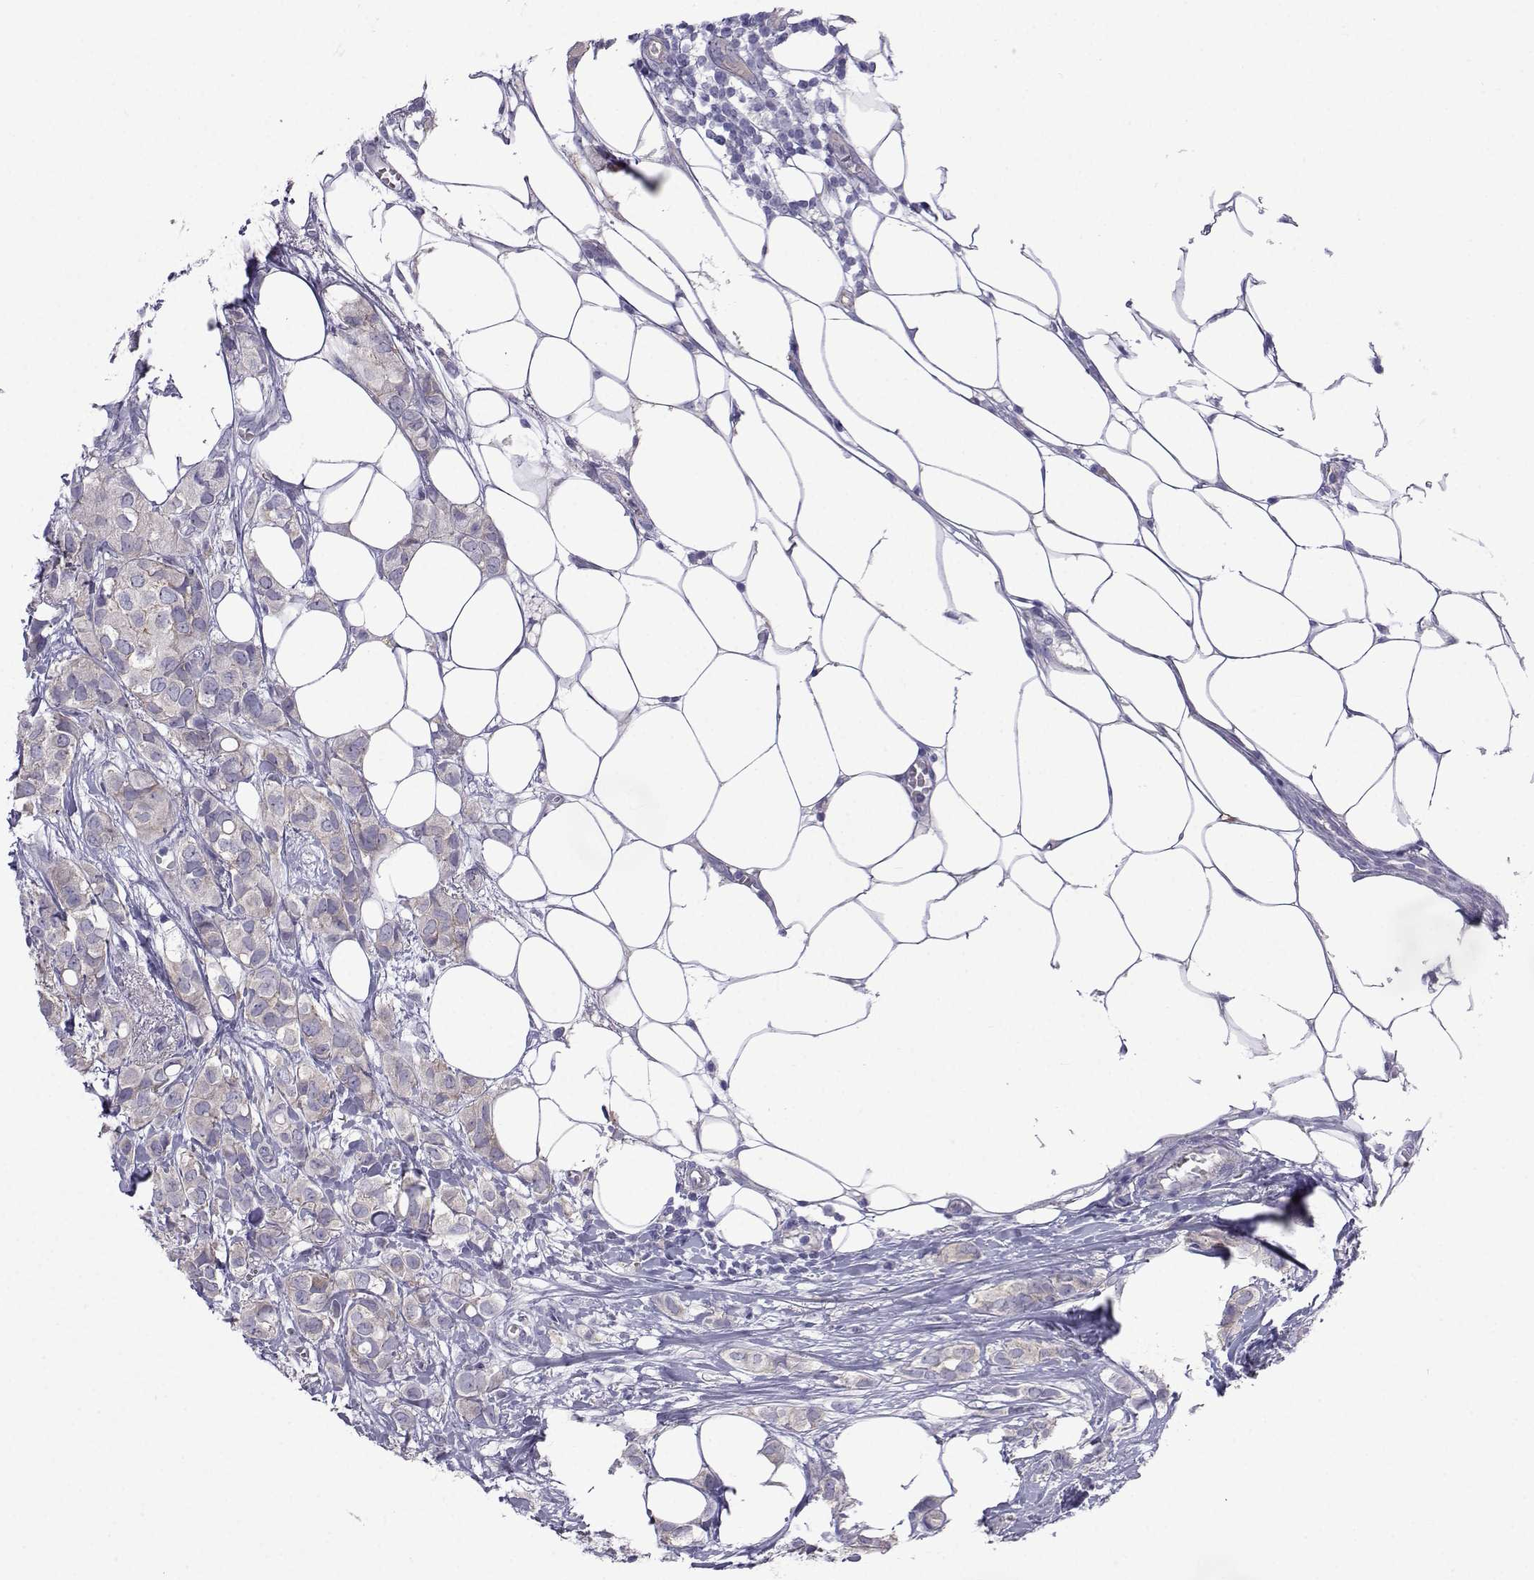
{"staining": {"intensity": "weak", "quantity": "25%-75%", "location": "cytoplasmic/membranous"}, "tissue": "breast cancer", "cell_type": "Tumor cells", "image_type": "cancer", "snomed": [{"axis": "morphology", "description": "Duct carcinoma"}, {"axis": "topography", "description": "Breast"}], "caption": "IHC of breast intraductal carcinoma displays low levels of weak cytoplasmic/membranous positivity in approximately 25%-75% of tumor cells. The protein is shown in brown color, while the nuclei are stained blue.", "gene": "COL22A1", "patient": {"sex": "female", "age": 85}}